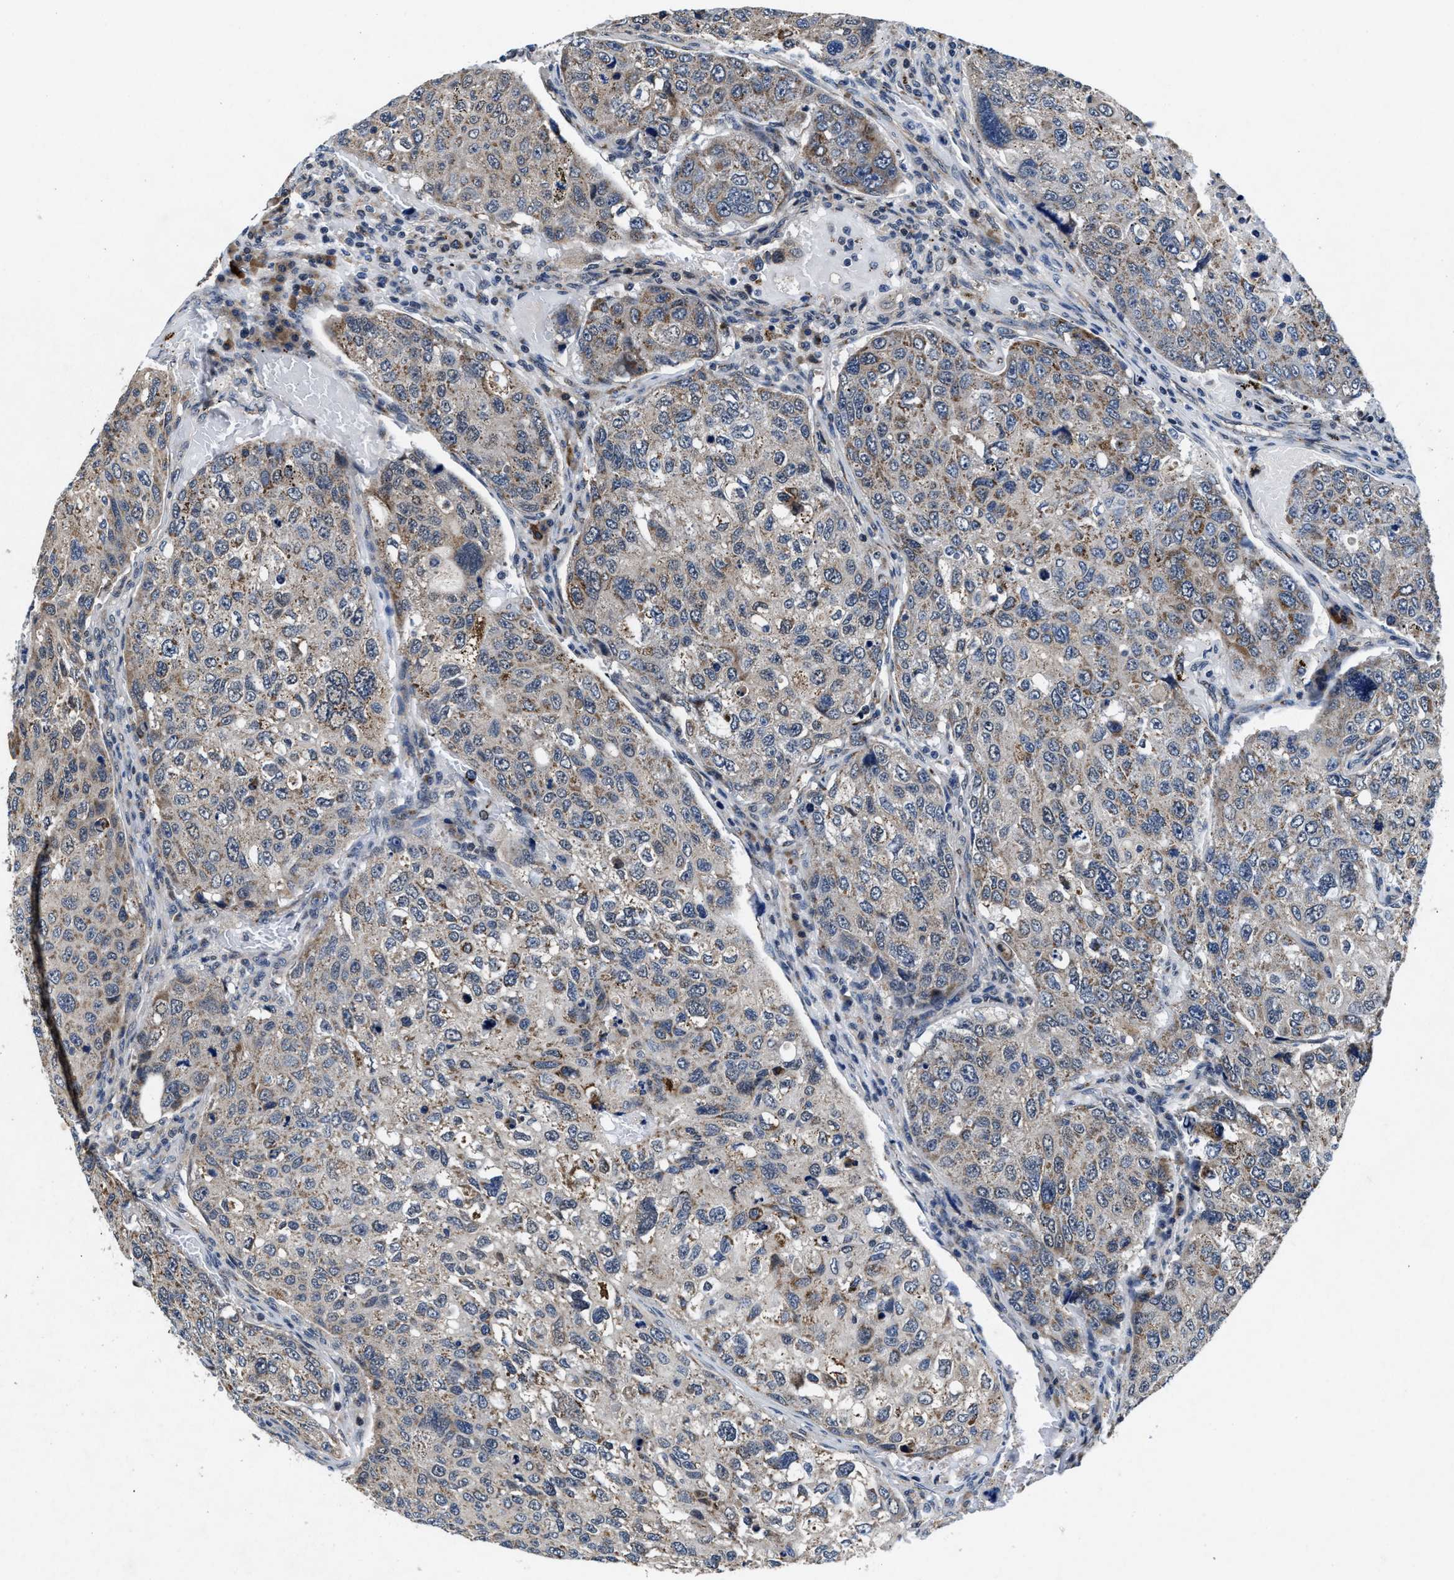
{"staining": {"intensity": "weak", "quantity": ">75%", "location": "cytoplasmic/membranous"}, "tissue": "urothelial cancer", "cell_type": "Tumor cells", "image_type": "cancer", "snomed": [{"axis": "morphology", "description": "Urothelial carcinoma, High grade"}, {"axis": "topography", "description": "Lymph node"}, {"axis": "topography", "description": "Urinary bladder"}], "caption": "Urothelial cancer tissue exhibits weak cytoplasmic/membranous staining in approximately >75% of tumor cells", "gene": "TMEM53", "patient": {"sex": "male", "age": 51}}